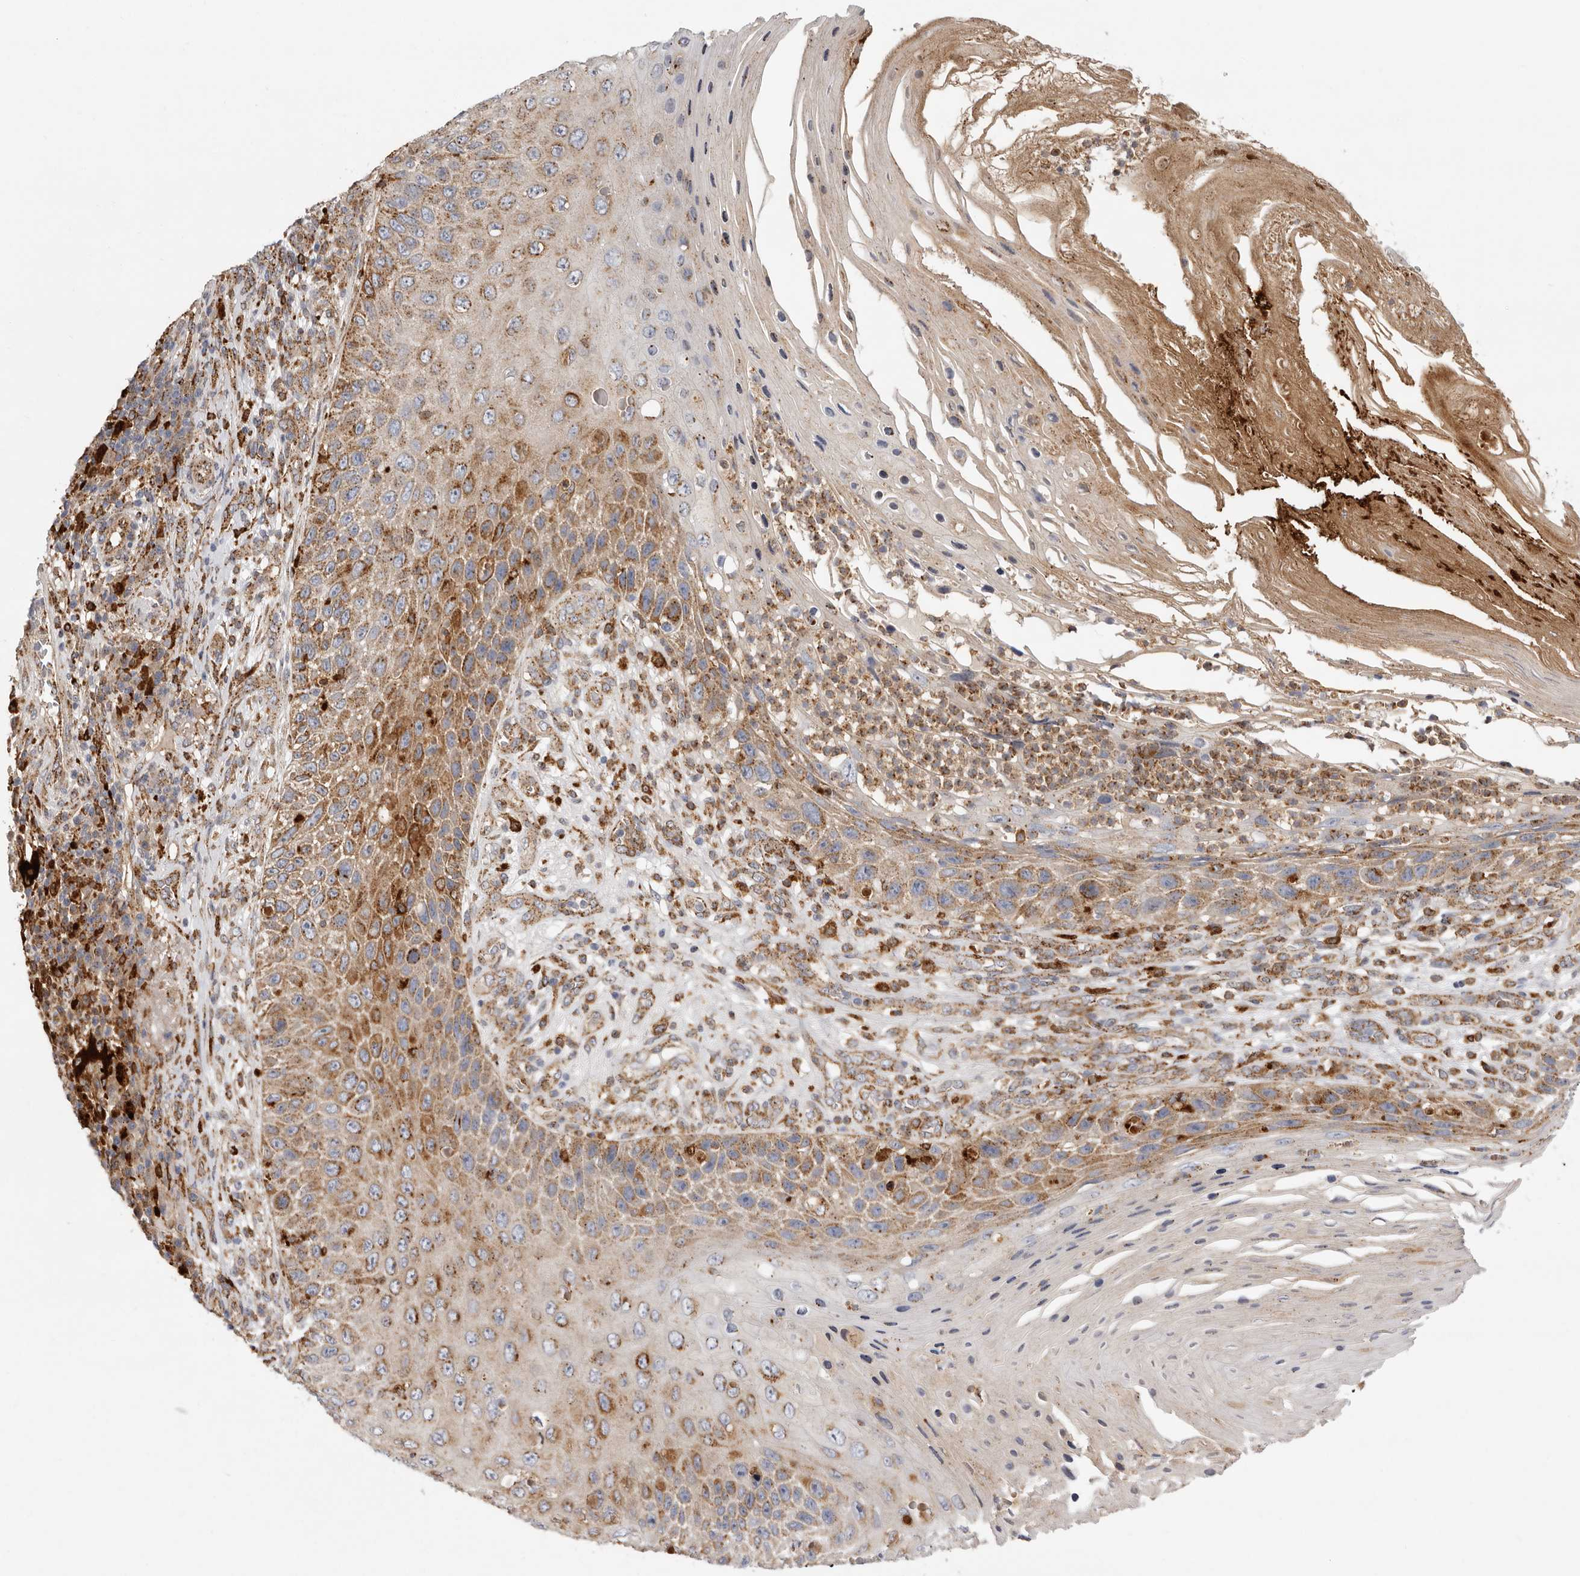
{"staining": {"intensity": "moderate", "quantity": ">75%", "location": "cytoplasmic/membranous"}, "tissue": "skin cancer", "cell_type": "Tumor cells", "image_type": "cancer", "snomed": [{"axis": "morphology", "description": "Squamous cell carcinoma, NOS"}, {"axis": "topography", "description": "Skin"}], "caption": "Immunohistochemical staining of squamous cell carcinoma (skin) displays medium levels of moderate cytoplasmic/membranous protein positivity in approximately >75% of tumor cells.", "gene": "GRN", "patient": {"sex": "female", "age": 88}}